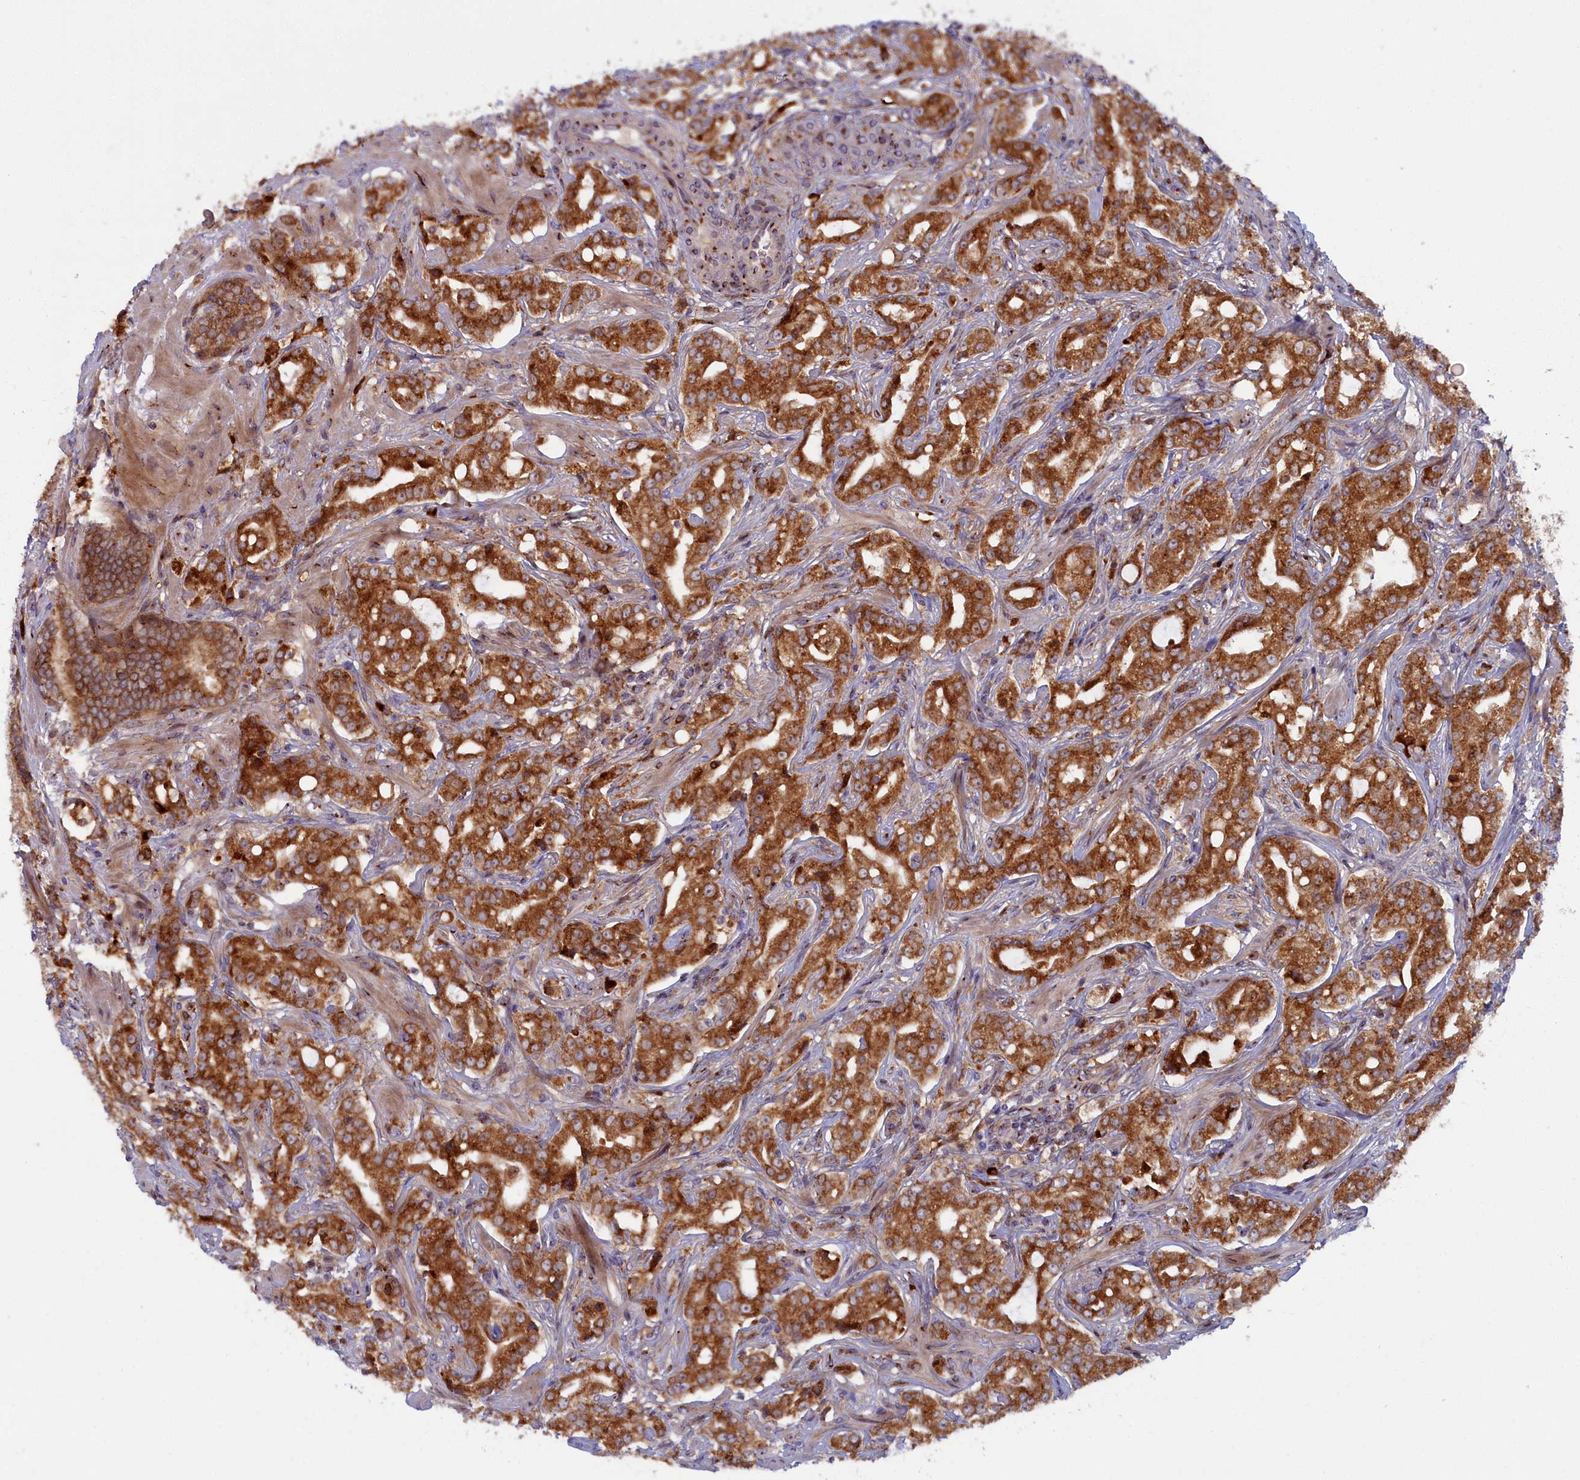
{"staining": {"intensity": "strong", "quantity": ">75%", "location": "cytoplasmic/membranous"}, "tissue": "prostate cancer", "cell_type": "Tumor cells", "image_type": "cancer", "snomed": [{"axis": "morphology", "description": "Adenocarcinoma, High grade"}, {"axis": "topography", "description": "Prostate"}], "caption": "Protein analysis of prostate cancer tissue exhibits strong cytoplasmic/membranous expression in about >75% of tumor cells.", "gene": "BLVRB", "patient": {"sex": "male", "age": 63}}